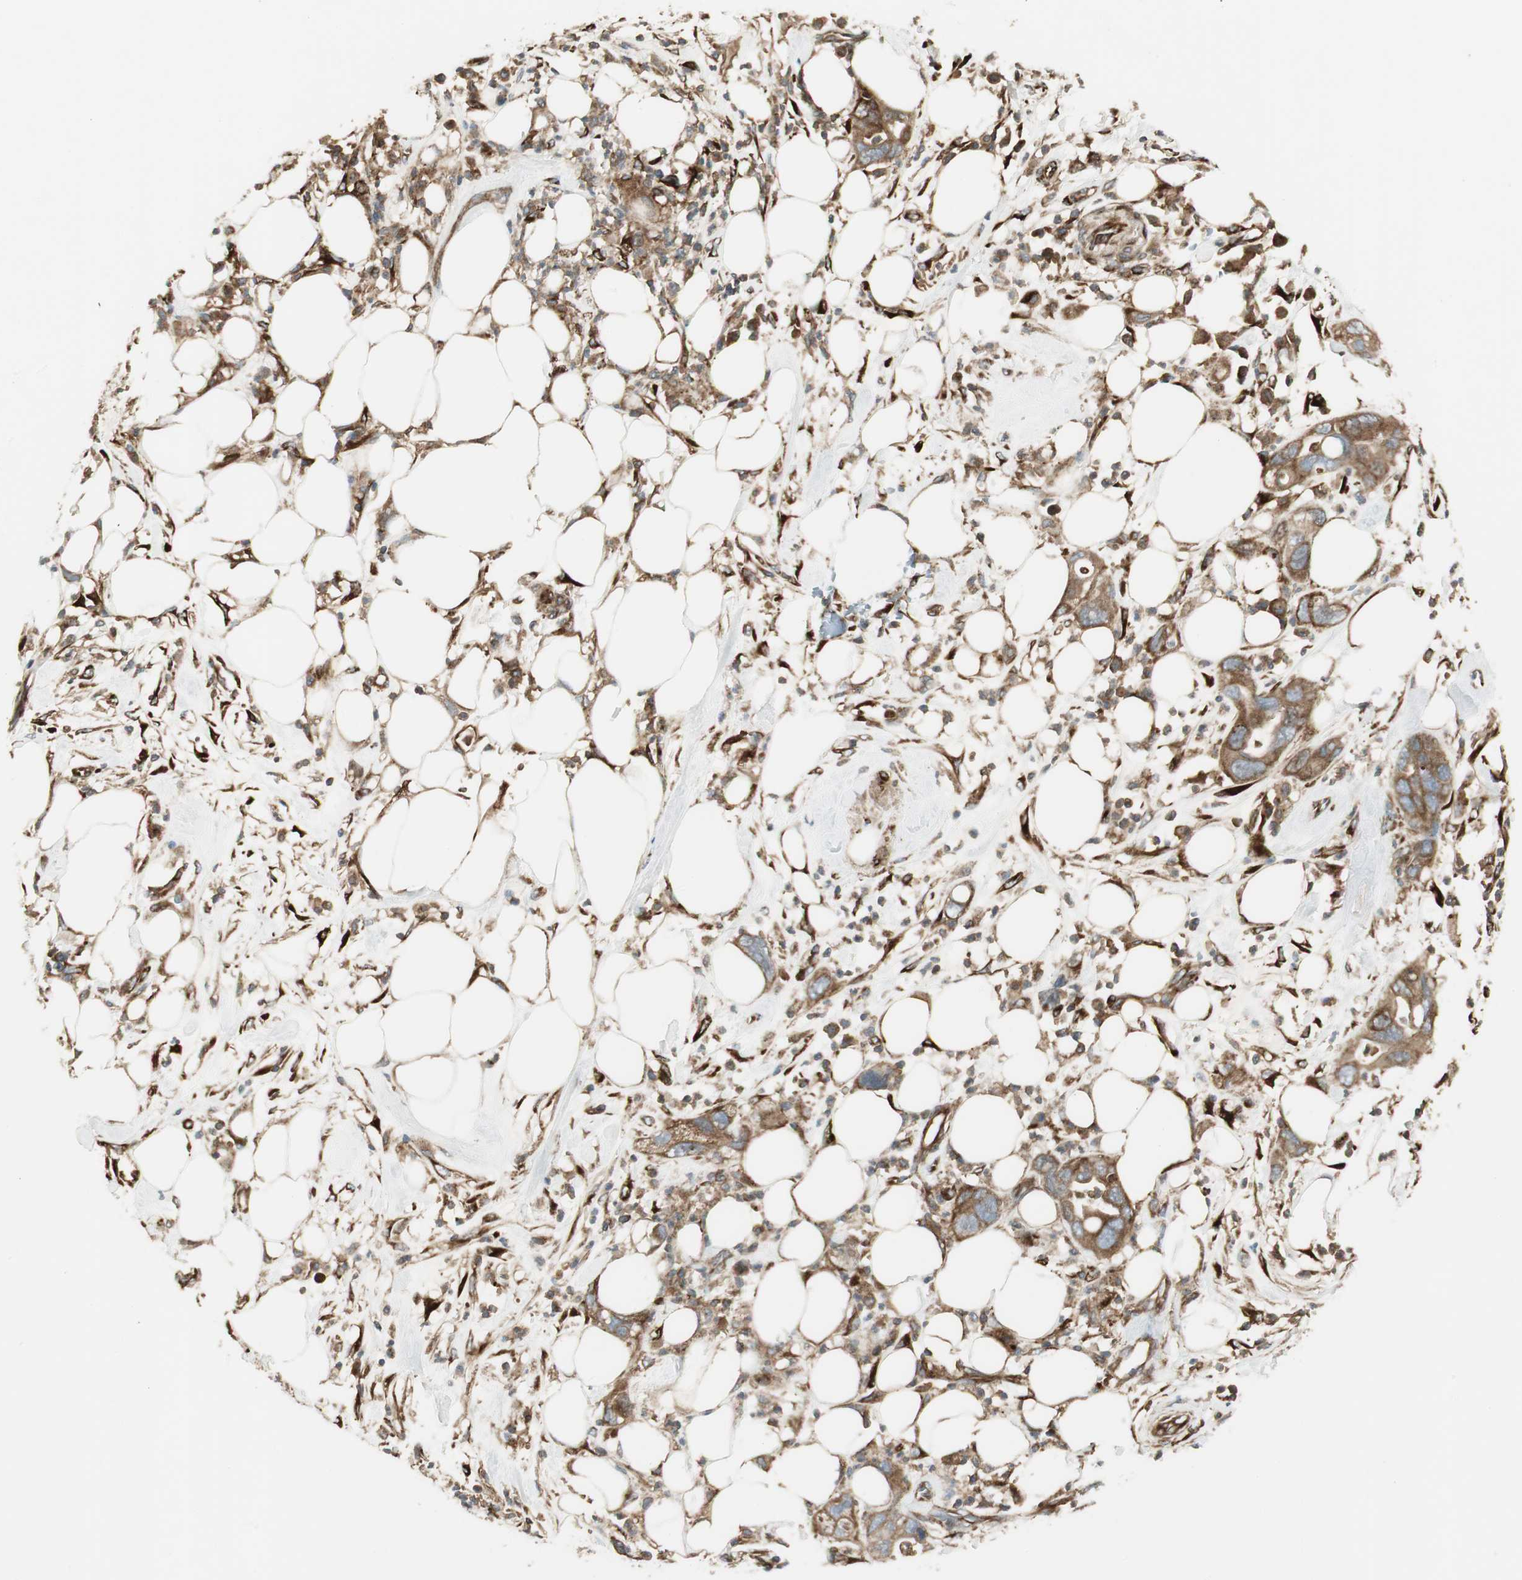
{"staining": {"intensity": "moderate", "quantity": ">75%", "location": "cytoplasmic/membranous"}, "tissue": "pancreatic cancer", "cell_type": "Tumor cells", "image_type": "cancer", "snomed": [{"axis": "morphology", "description": "Adenocarcinoma, NOS"}, {"axis": "topography", "description": "Pancreas"}], "caption": "A brown stain shows moderate cytoplasmic/membranous staining of a protein in human pancreatic cancer (adenocarcinoma) tumor cells.", "gene": "PRKG1", "patient": {"sex": "female", "age": 71}}